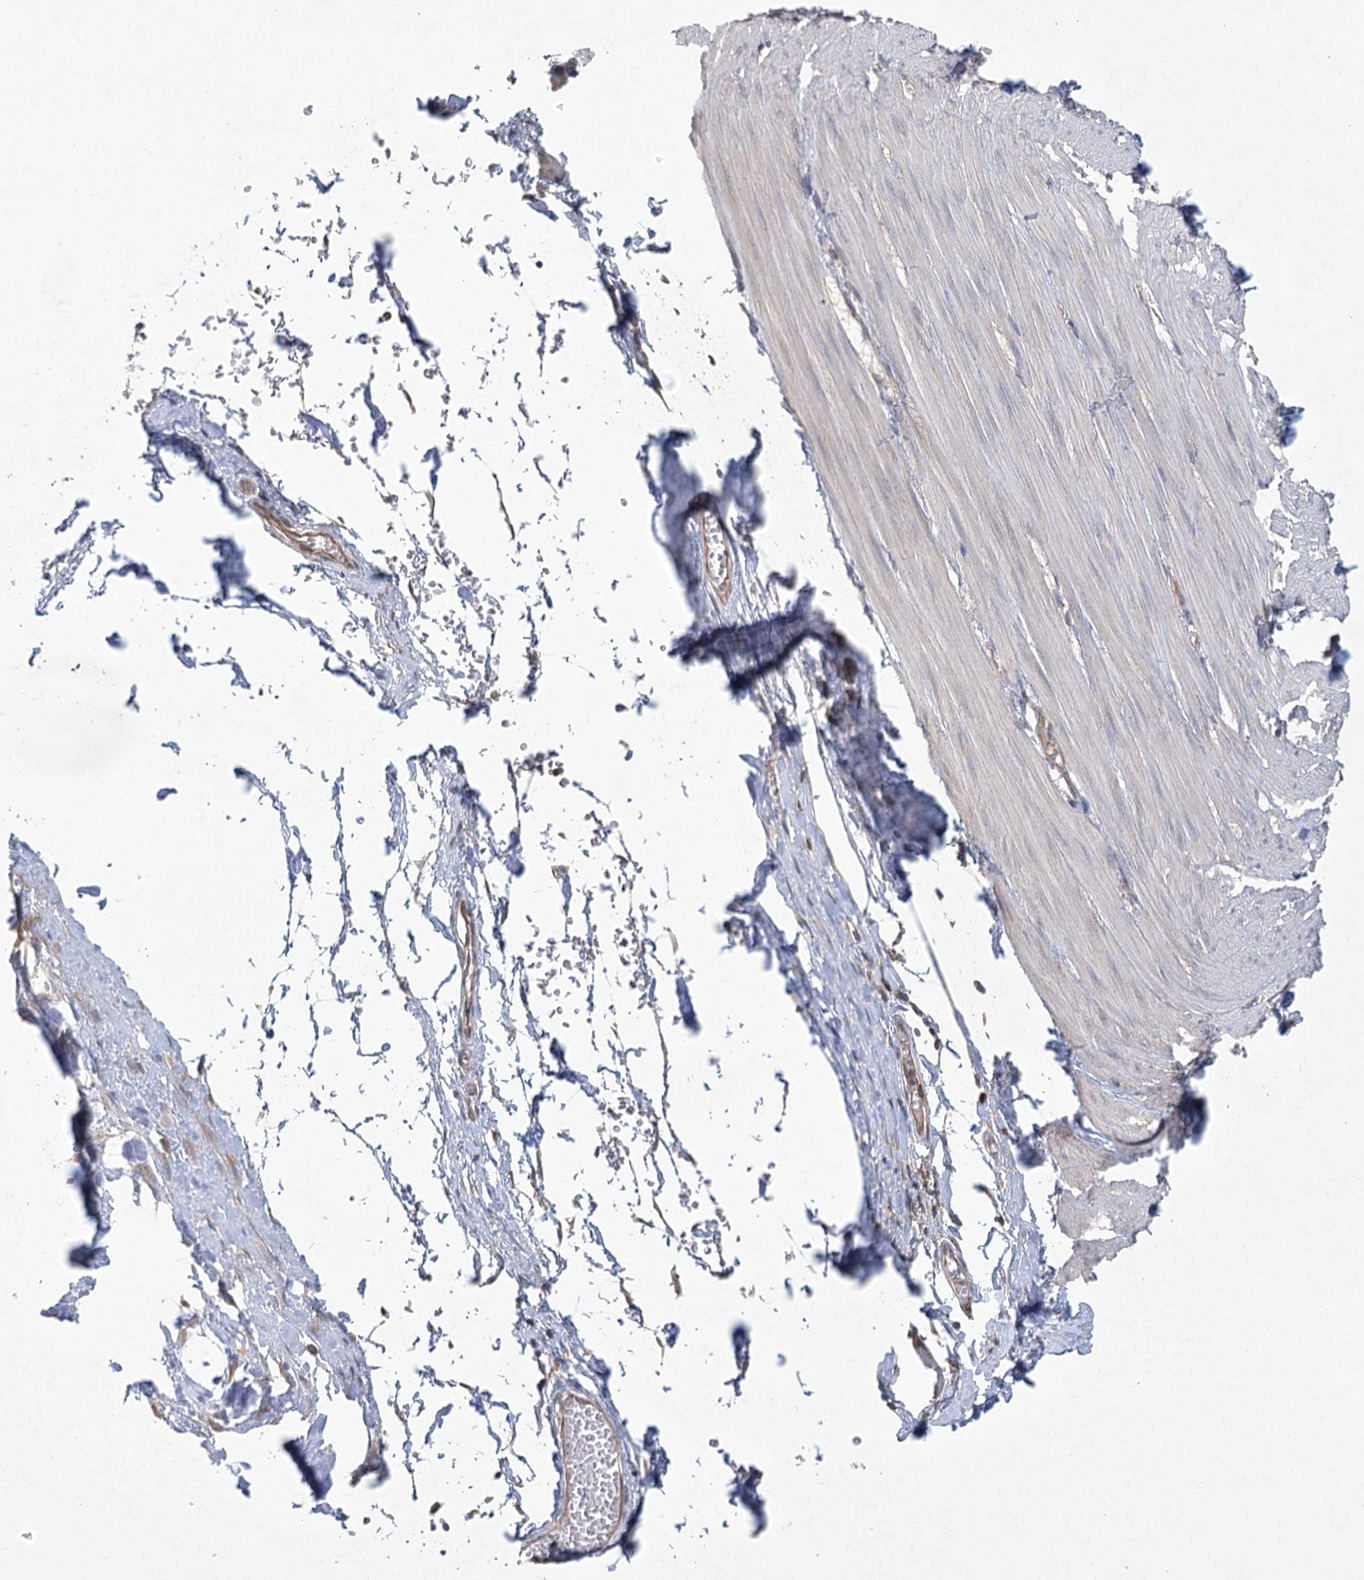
{"staining": {"intensity": "negative", "quantity": "none", "location": "none"}, "tissue": "smooth muscle", "cell_type": "Smooth muscle cells", "image_type": "normal", "snomed": [{"axis": "morphology", "description": "Normal tissue, NOS"}, {"axis": "morphology", "description": "Adenocarcinoma, NOS"}, {"axis": "topography", "description": "Colon"}, {"axis": "topography", "description": "Peripheral nerve tissue"}], "caption": "IHC image of normal smooth muscle: smooth muscle stained with DAB (3,3'-diaminobenzidine) shows no significant protein positivity in smooth muscle cells.", "gene": "EIF3A", "patient": {"sex": "male", "age": 14}}